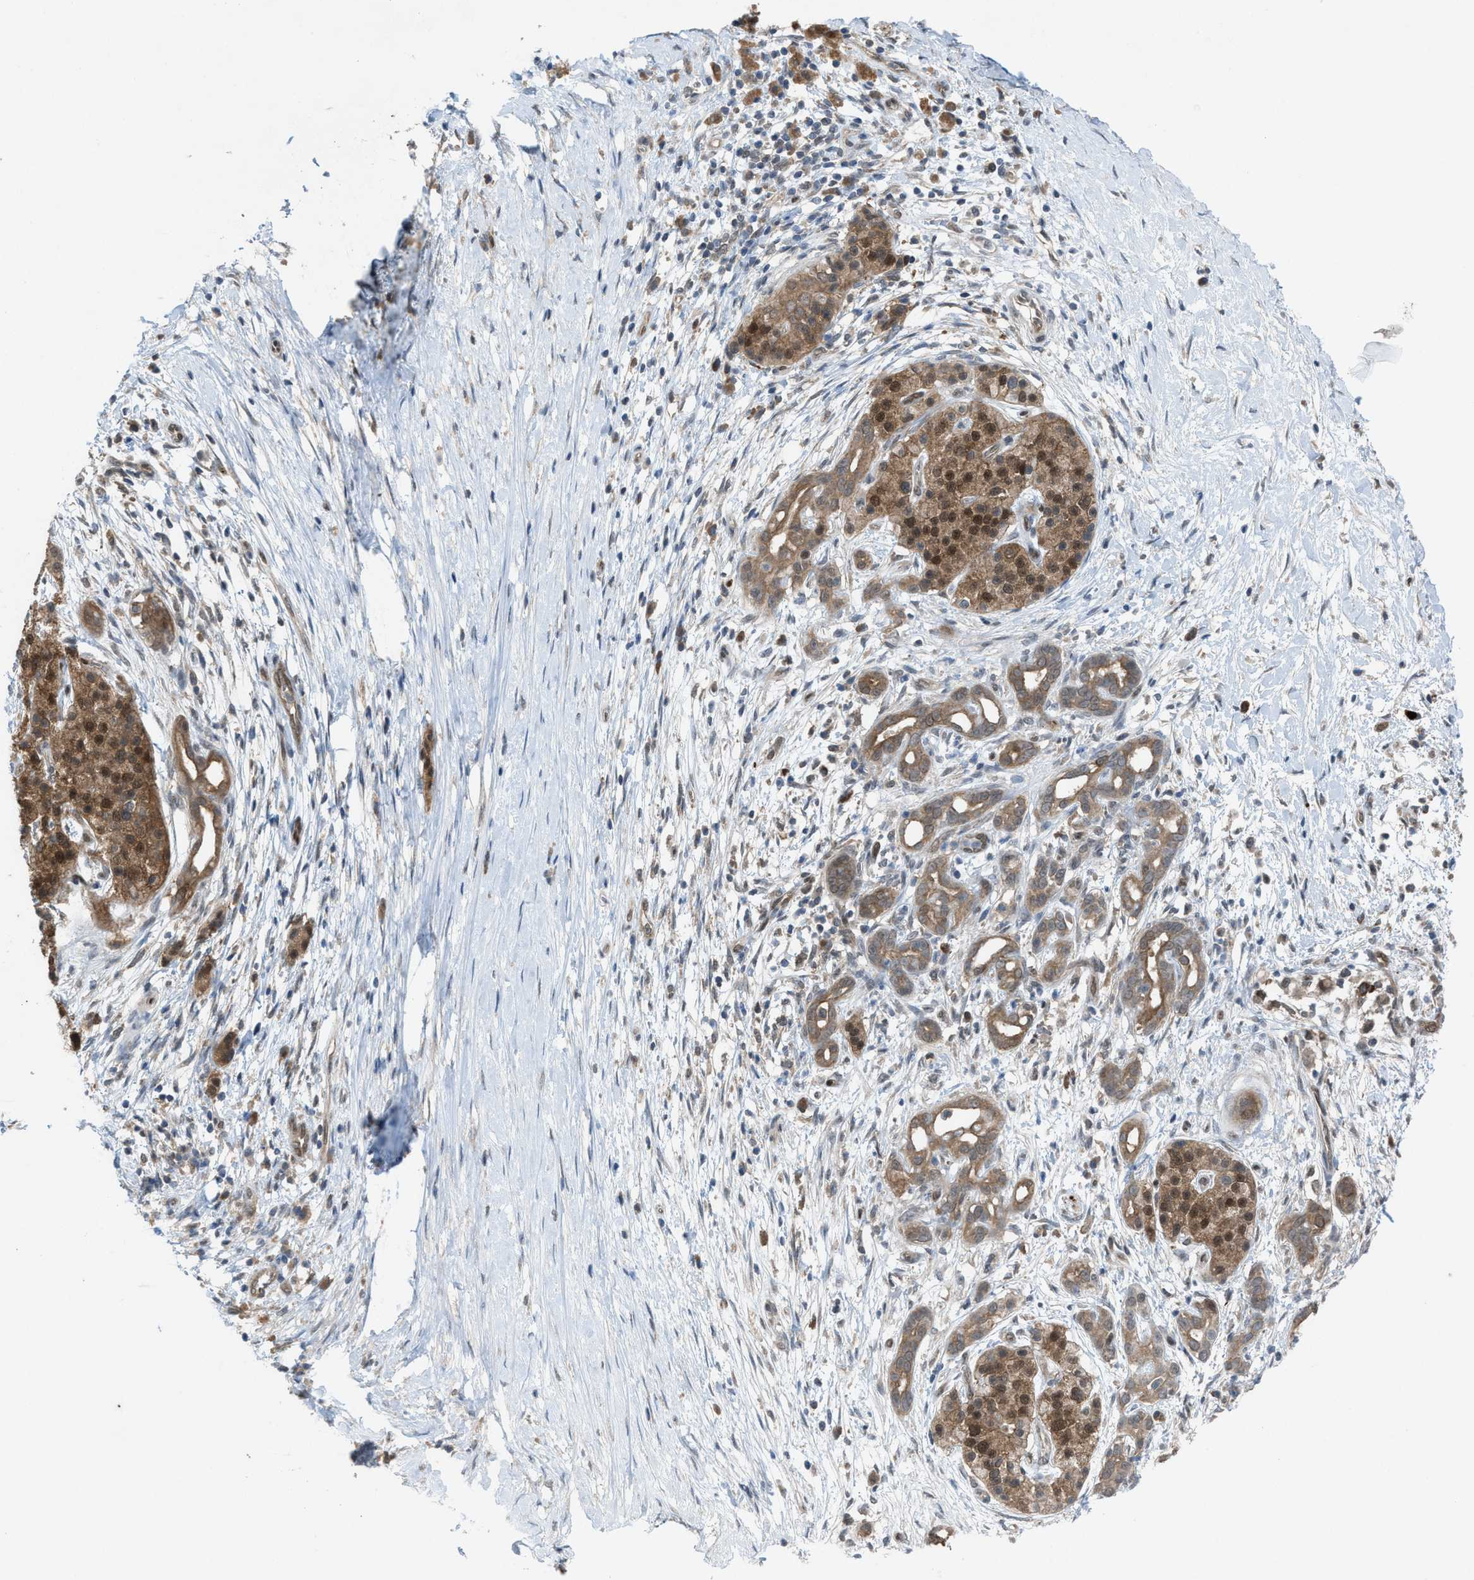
{"staining": {"intensity": "moderate", "quantity": ">75%", "location": "cytoplasmic/membranous,nuclear"}, "tissue": "pancreatic cancer", "cell_type": "Tumor cells", "image_type": "cancer", "snomed": [{"axis": "morphology", "description": "Adenocarcinoma, NOS"}, {"axis": "topography", "description": "Pancreas"}], "caption": "Immunohistochemical staining of human pancreatic cancer (adenocarcinoma) reveals medium levels of moderate cytoplasmic/membranous and nuclear protein staining in about >75% of tumor cells.", "gene": "PLAA", "patient": {"sex": "male", "age": 58}}